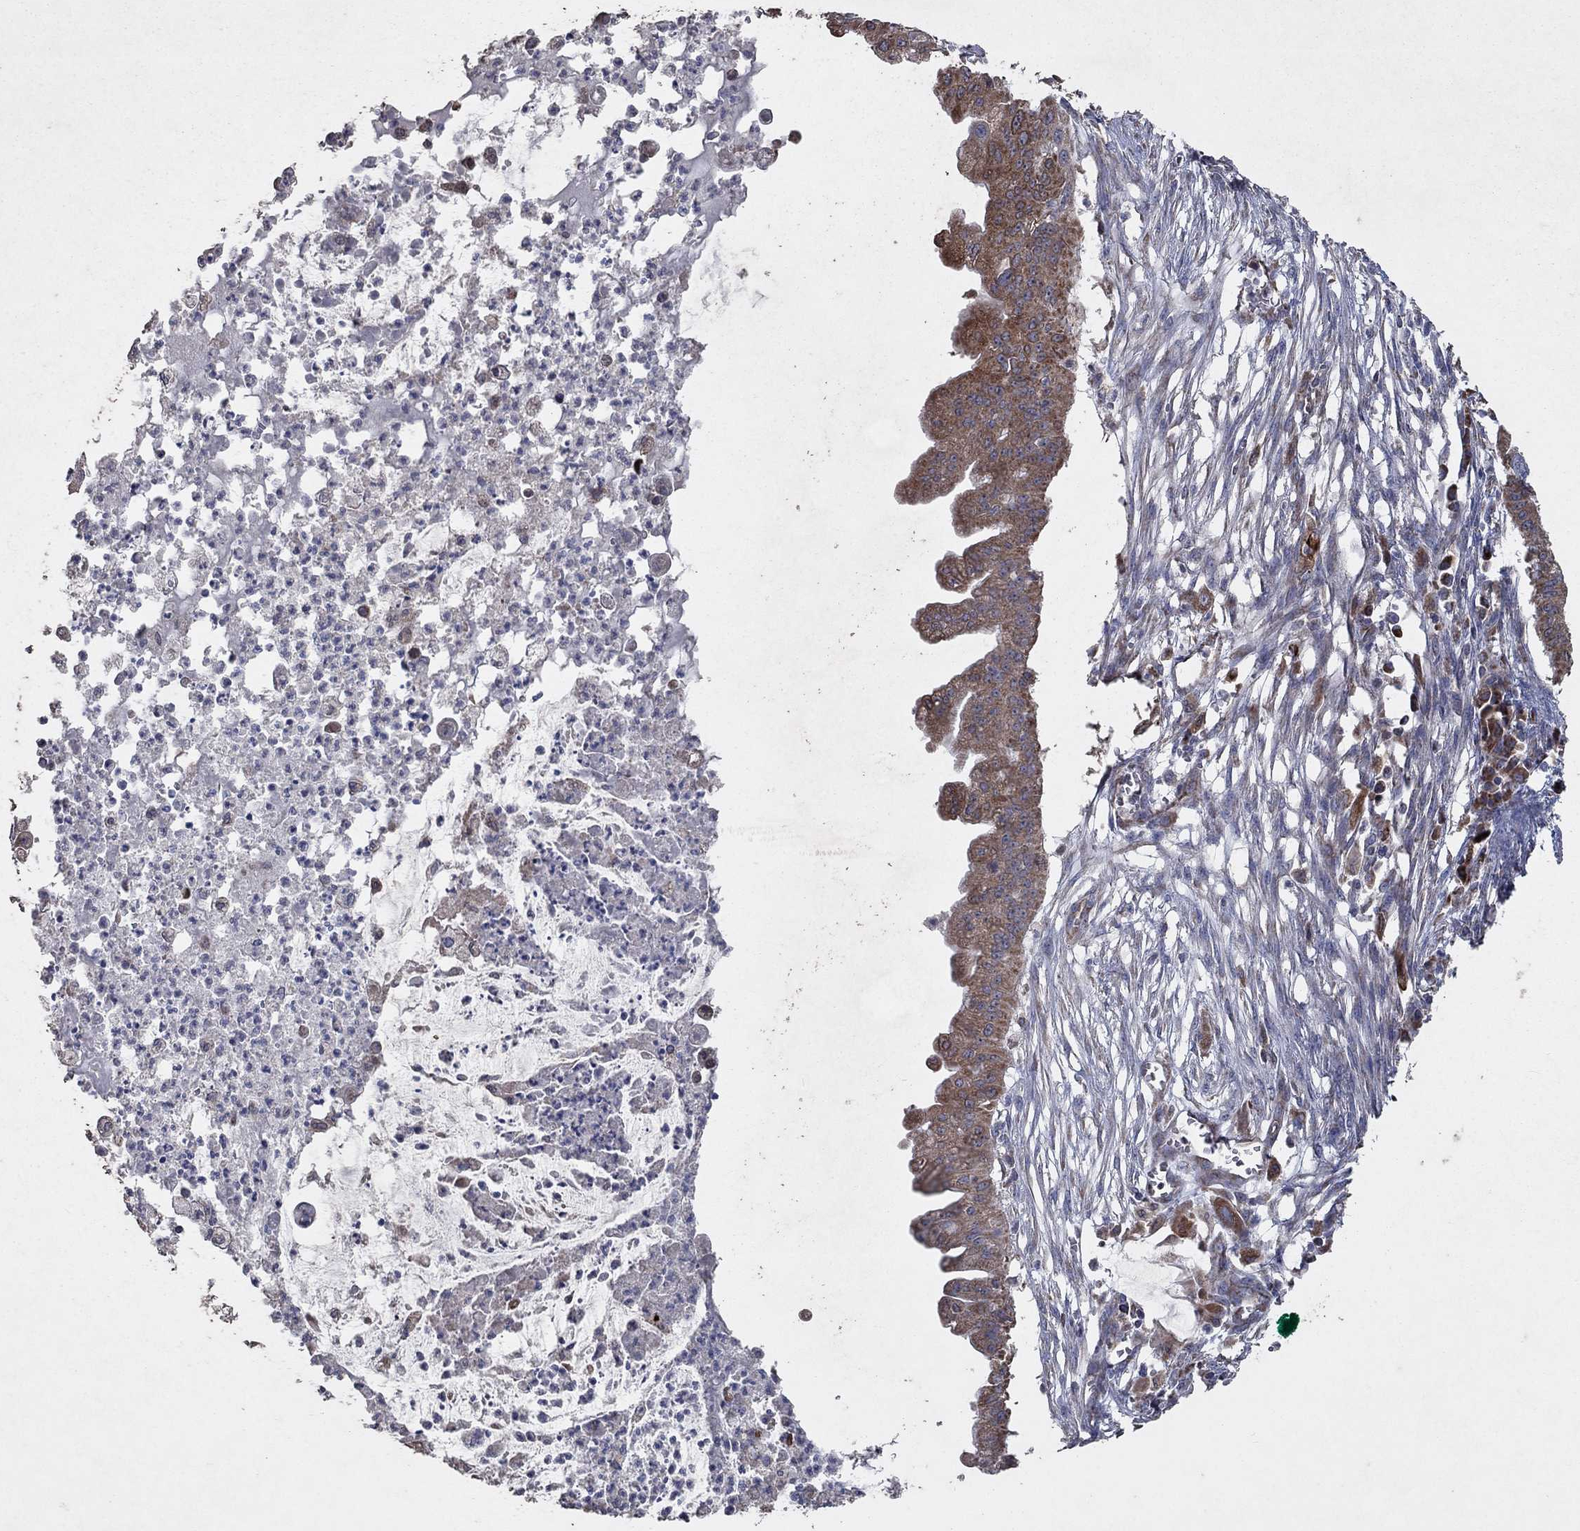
{"staining": {"intensity": "moderate", "quantity": "25%-75%", "location": "cytoplasmic/membranous"}, "tissue": "pancreatic cancer", "cell_type": "Tumor cells", "image_type": "cancer", "snomed": [{"axis": "morphology", "description": "Normal tissue, NOS"}, {"axis": "morphology", "description": "Adenocarcinoma, NOS"}, {"axis": "topography", "description": "Pancreas"}], "caption": "Moderate cytoplasmic/membranous expression is appreciated in approximately 25%-75% of tumor cells in pancreatic adenocarcinoma.", "gene": "NCEH1", "patient": {"sex": "female", "age": 58}}